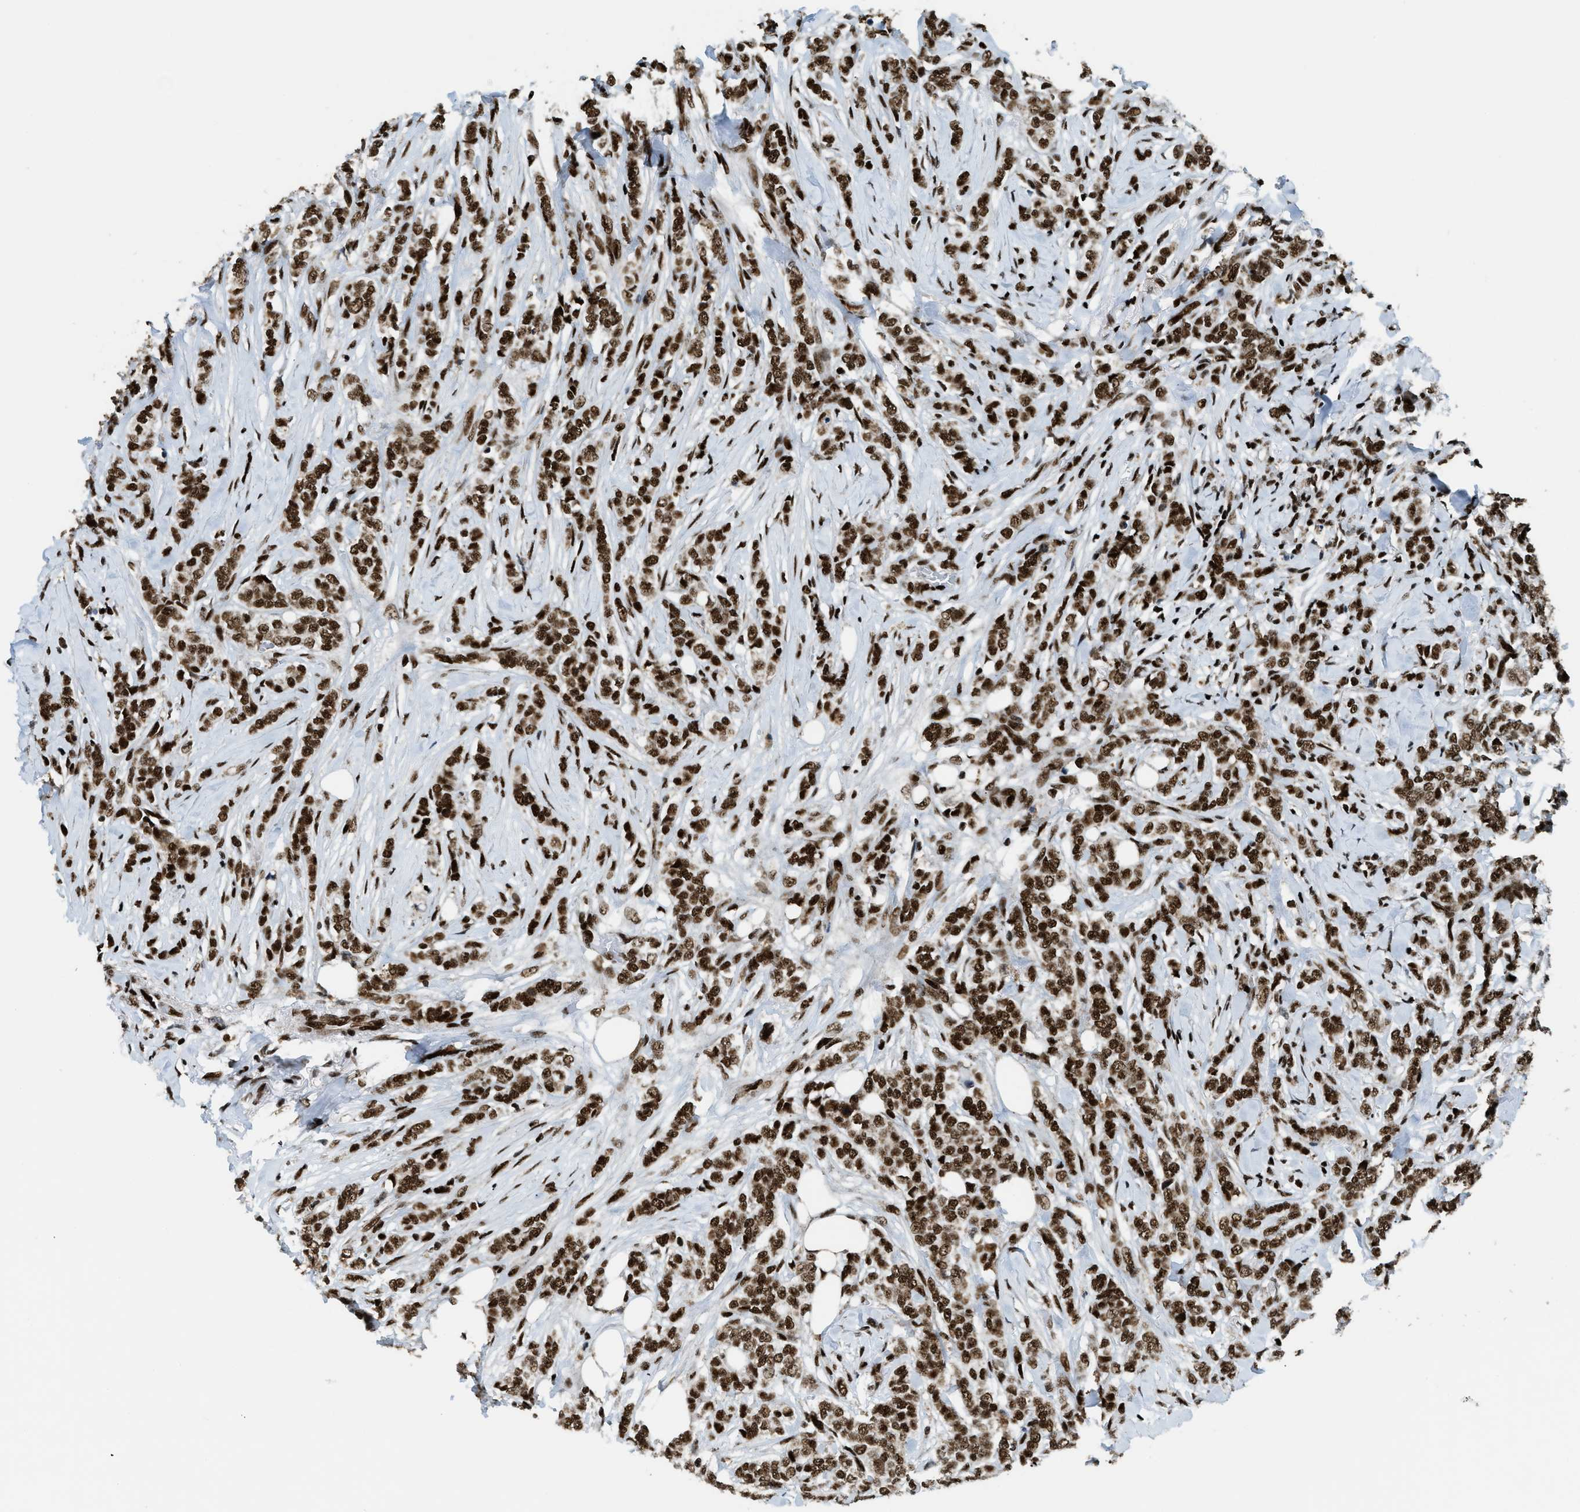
{"staining": {"intensity": "strong", "quantity": ">75%", "location": "nuclear"}, "tissue": "breast cancer", "cell_type": "Tumor cells", "image_type": "cancer", "snomed": [{"axis": "morphology", "description": "Lobular carcinoma"}, {"axis": "topography", "description": "Skin"}, {"axis": "topography", "description": "Breast"}], "caption": "An IHC histopathology image of neoplastic tissue is shown. Protein staining in brown shows strong nuclear positivity in lobular carcinoma (breast) within tumor cells. Nuclei are stained in blue.", "gene": "GABPB1", "patient": {"sex": "female", "age": 46}}